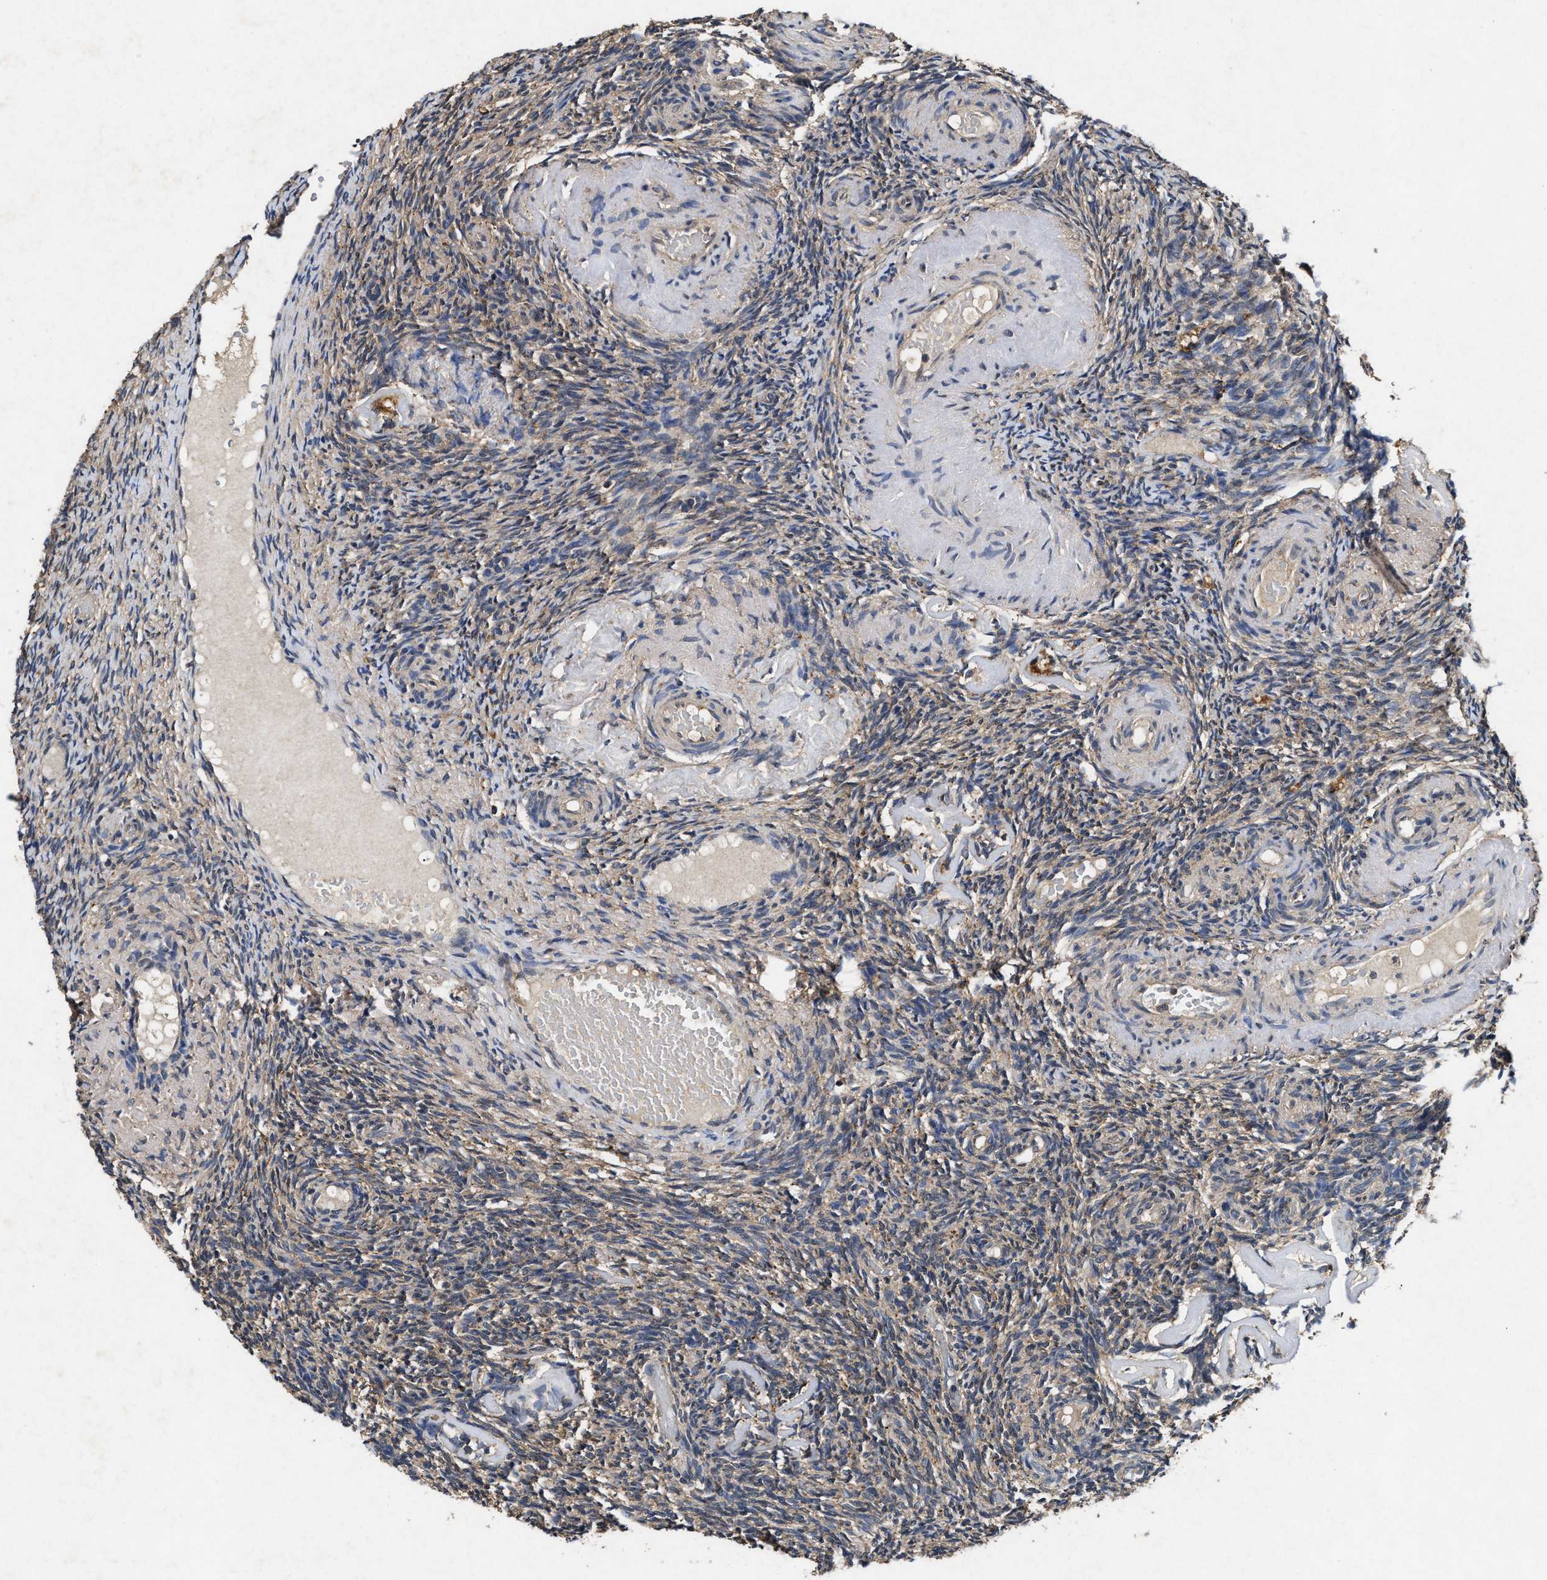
{"staining": {"intensity": "weak", "quantity": "<25%", "location": "cytoplasmic/membranous"}, "tissue": "ovary", "cell_type": "Follicle cells", "image_type": "normal", "snomed": [{"axis": "morphology", "description": "Normal tissue, NOS"}, {"axis": "topography", "description": "Ovary"}], "caption": "DAB (3,3'-diaminobenzidine) immunohistochemical staining of unremarkable ovary displays no significant positivity in follicle cells. (DAB (3,3'-diaminobenzidine) IHC visualized using brightfield microscopy, high magnification).", "gene": "PDAP1", "patient": {"sex": "female", "age": 60}}